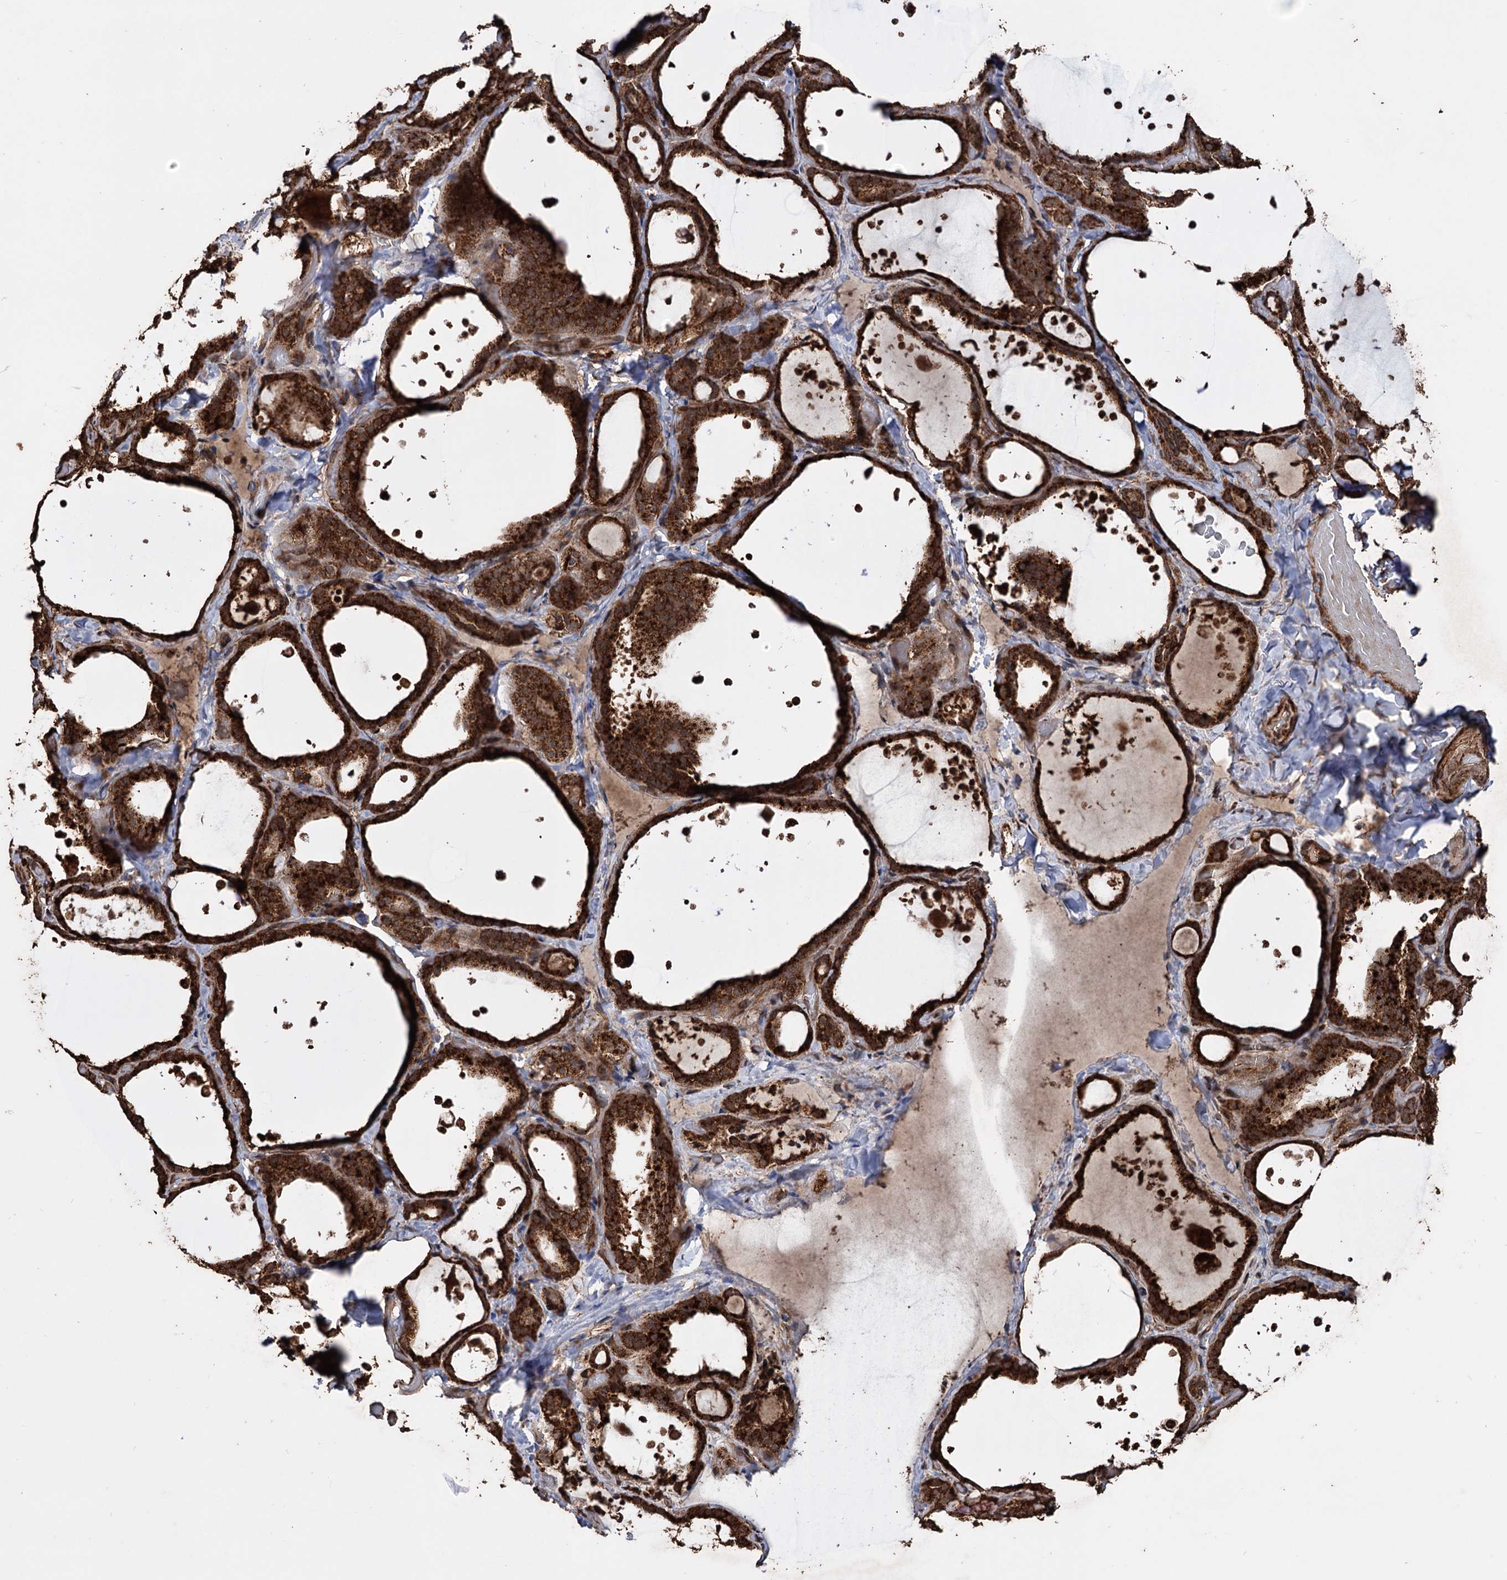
{"staining": {"intensity": "strong", "quantity": ">75%", "location": "cytoplasmic/membranous"}, "tissue": "thyroid gland", "cell_type": "Glandular cells", "image_type": "normal", "snomed": [{"axis": "morphology", "description": "Normal tissue, NOS"}, {"axis": "topography", "description": "Thyroid gland"}], "caption": "High-magnification brightfield microscopy of normal thyroid gland stained with DAB (brown) and counterstained with hematoxylin (blue). glandular cells exhibit strong cytoplasmic/membranous positivity is seen in approximately>75% of cells.", "gene": "IPO4", "patient": {"sex": "female", "age": 44}}